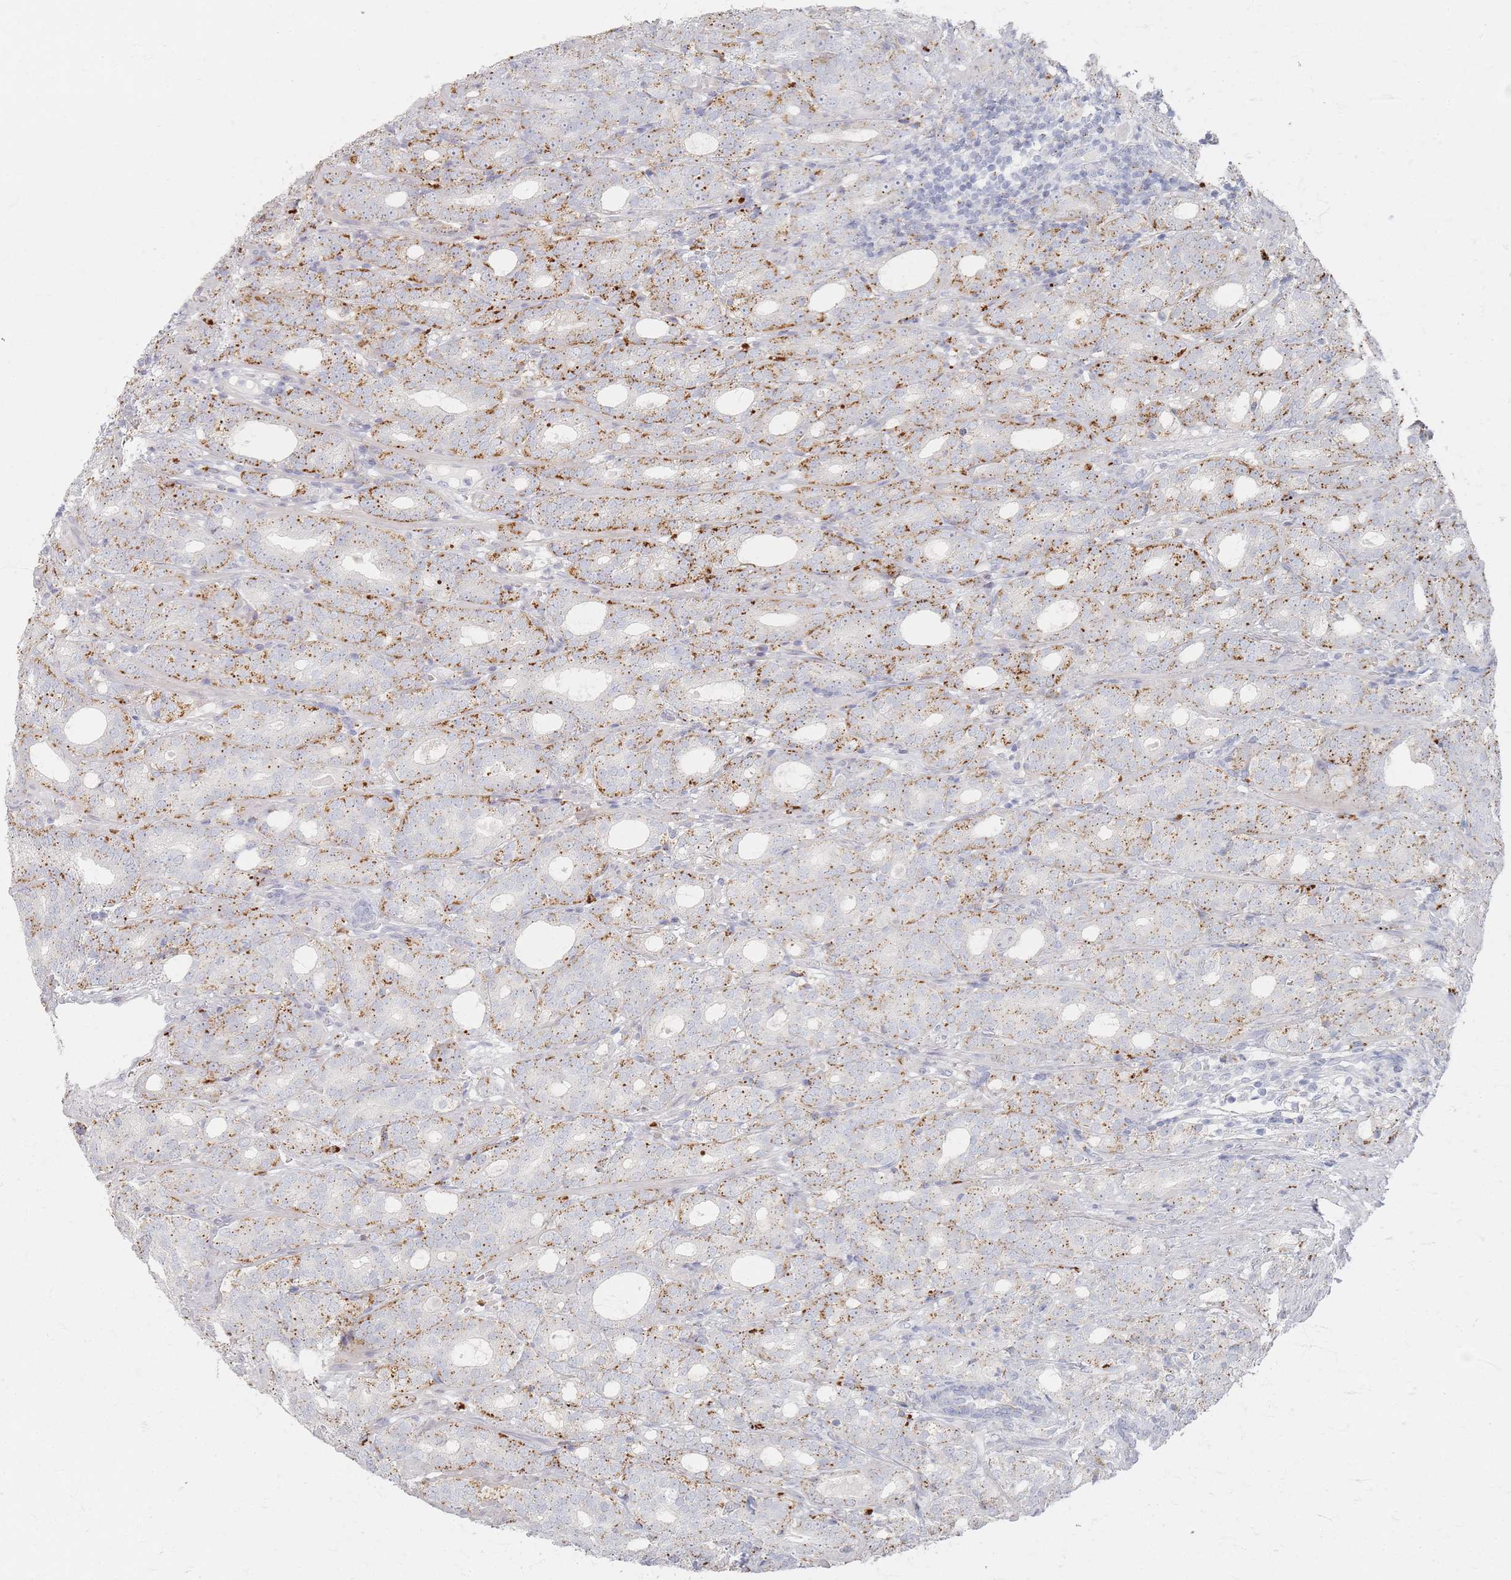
{"staining": {"intensity": "moderate", "quantity": ">75%", "location": "cytoplasmic/membranous"}, "tissue": "prostate cancer", "cell_type": "Tumor cells", "image_type": "cancer", "snomed": [{"axis": "morphology", "description": "Adenocarcinoma, High grade"}, {"axis": "topography", "description": "Prostate"}], "caption": "A high-resolution histopathology image shows IHC staining of prostate cancer, which demonstrates moderate cytoplasmic/membranous staining in approximately >75% of tumor cells.", "gene": "SLC2A11", "patient": {"sex": "male", "age": 64}}